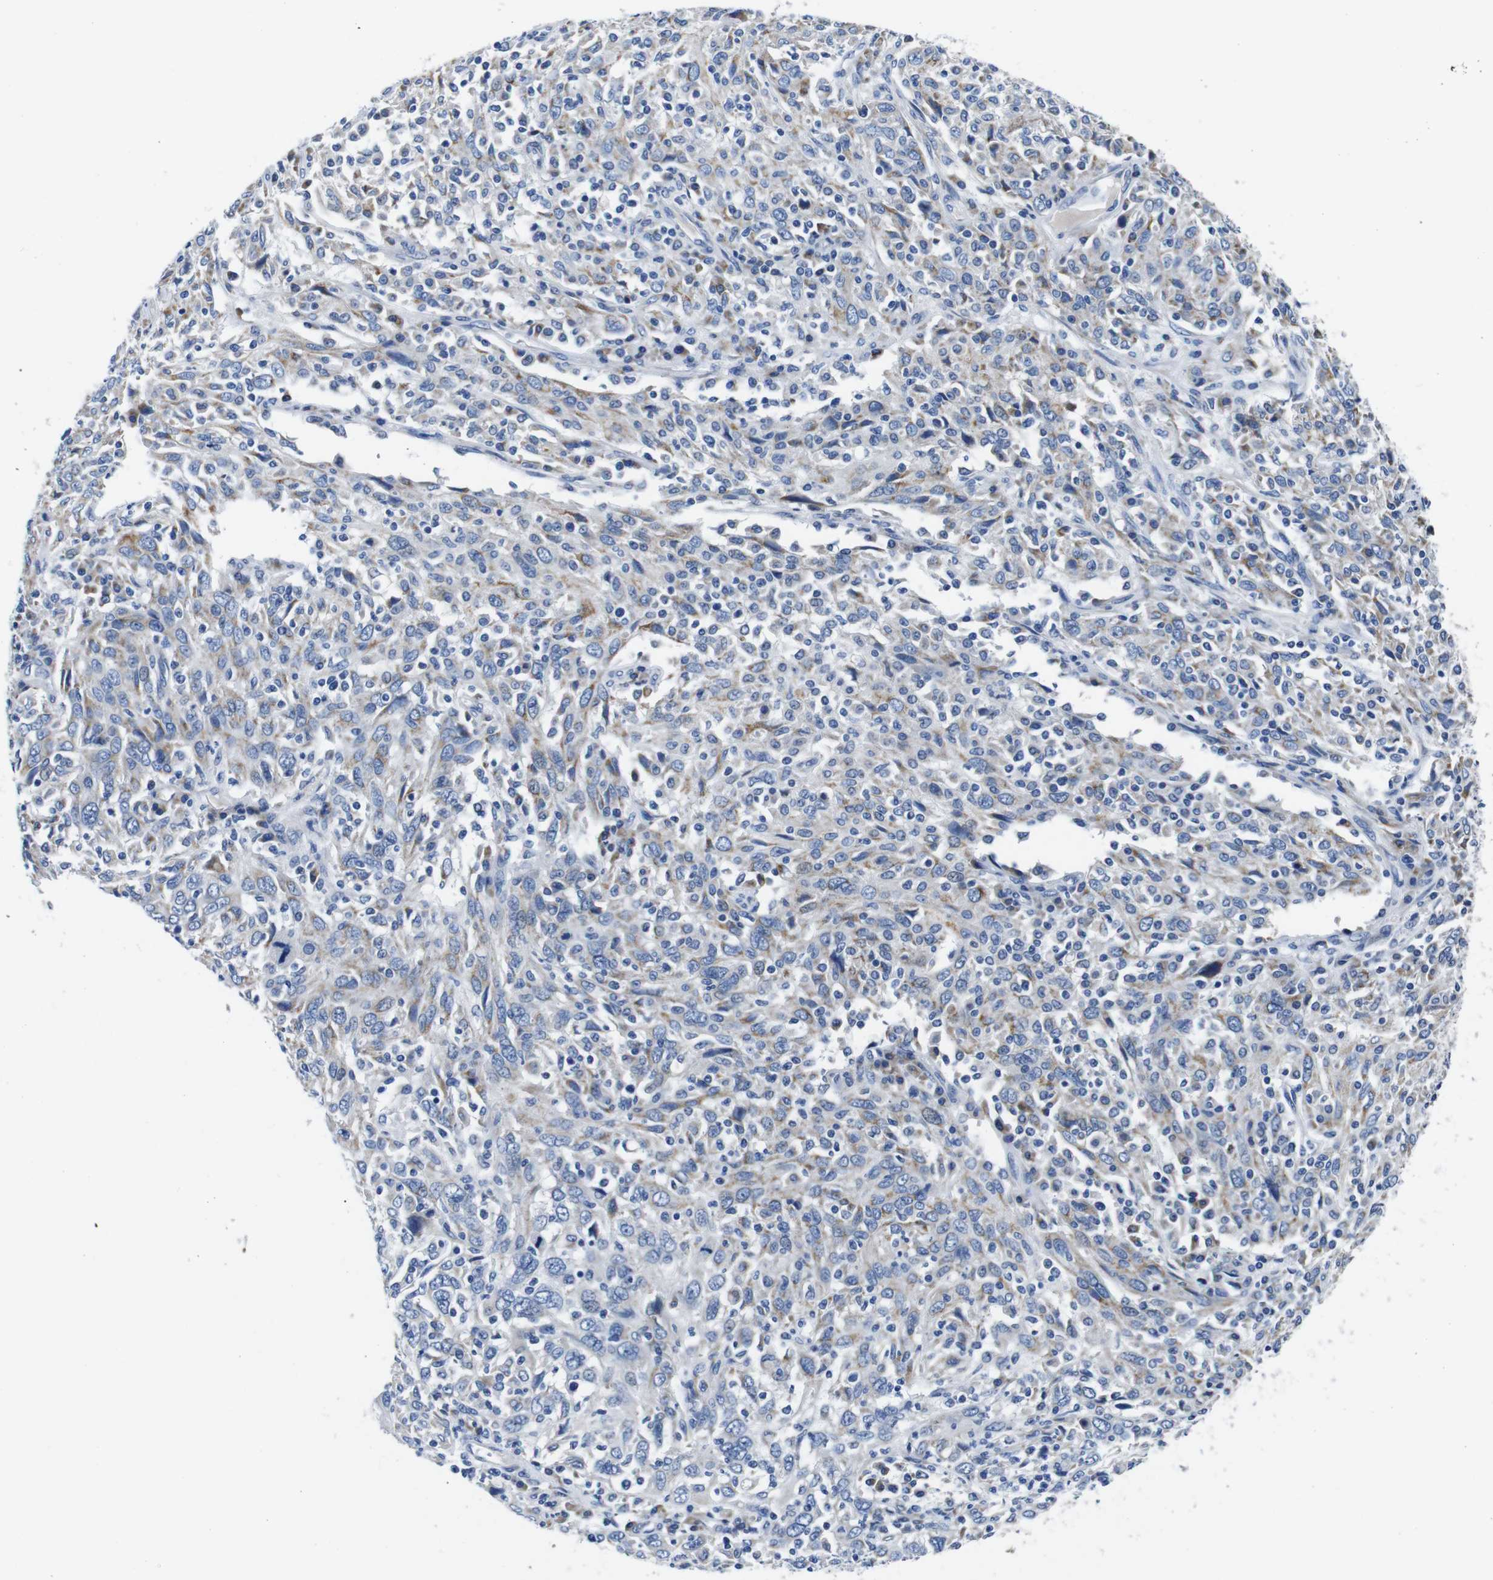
{"staining": {"intensity": "weak", "quantity": "<25%", "location": "cytoplasmic/membranous"}, "tissue": "cervical cancer", "cell_type": "Tumor cells", "image_type": "cancer", "snomed": [{"axis": "morphology", "description": "Squamous cell carcinoma, NOS"}, {"axis": "topography", "description": "Cervix"}], "caption": "This is a image of immunohistochemistry staining of squamous cell carcinoma (cervical), which shows no positivity in tumor cells. The staining was performed using DAB to visualize the protein expression in brown, while the nuclei were stained in blue with hematoxylin (Magnification: 20x).", "gene": "SNX19", "patient": {"sex": "female", "age": 46}}